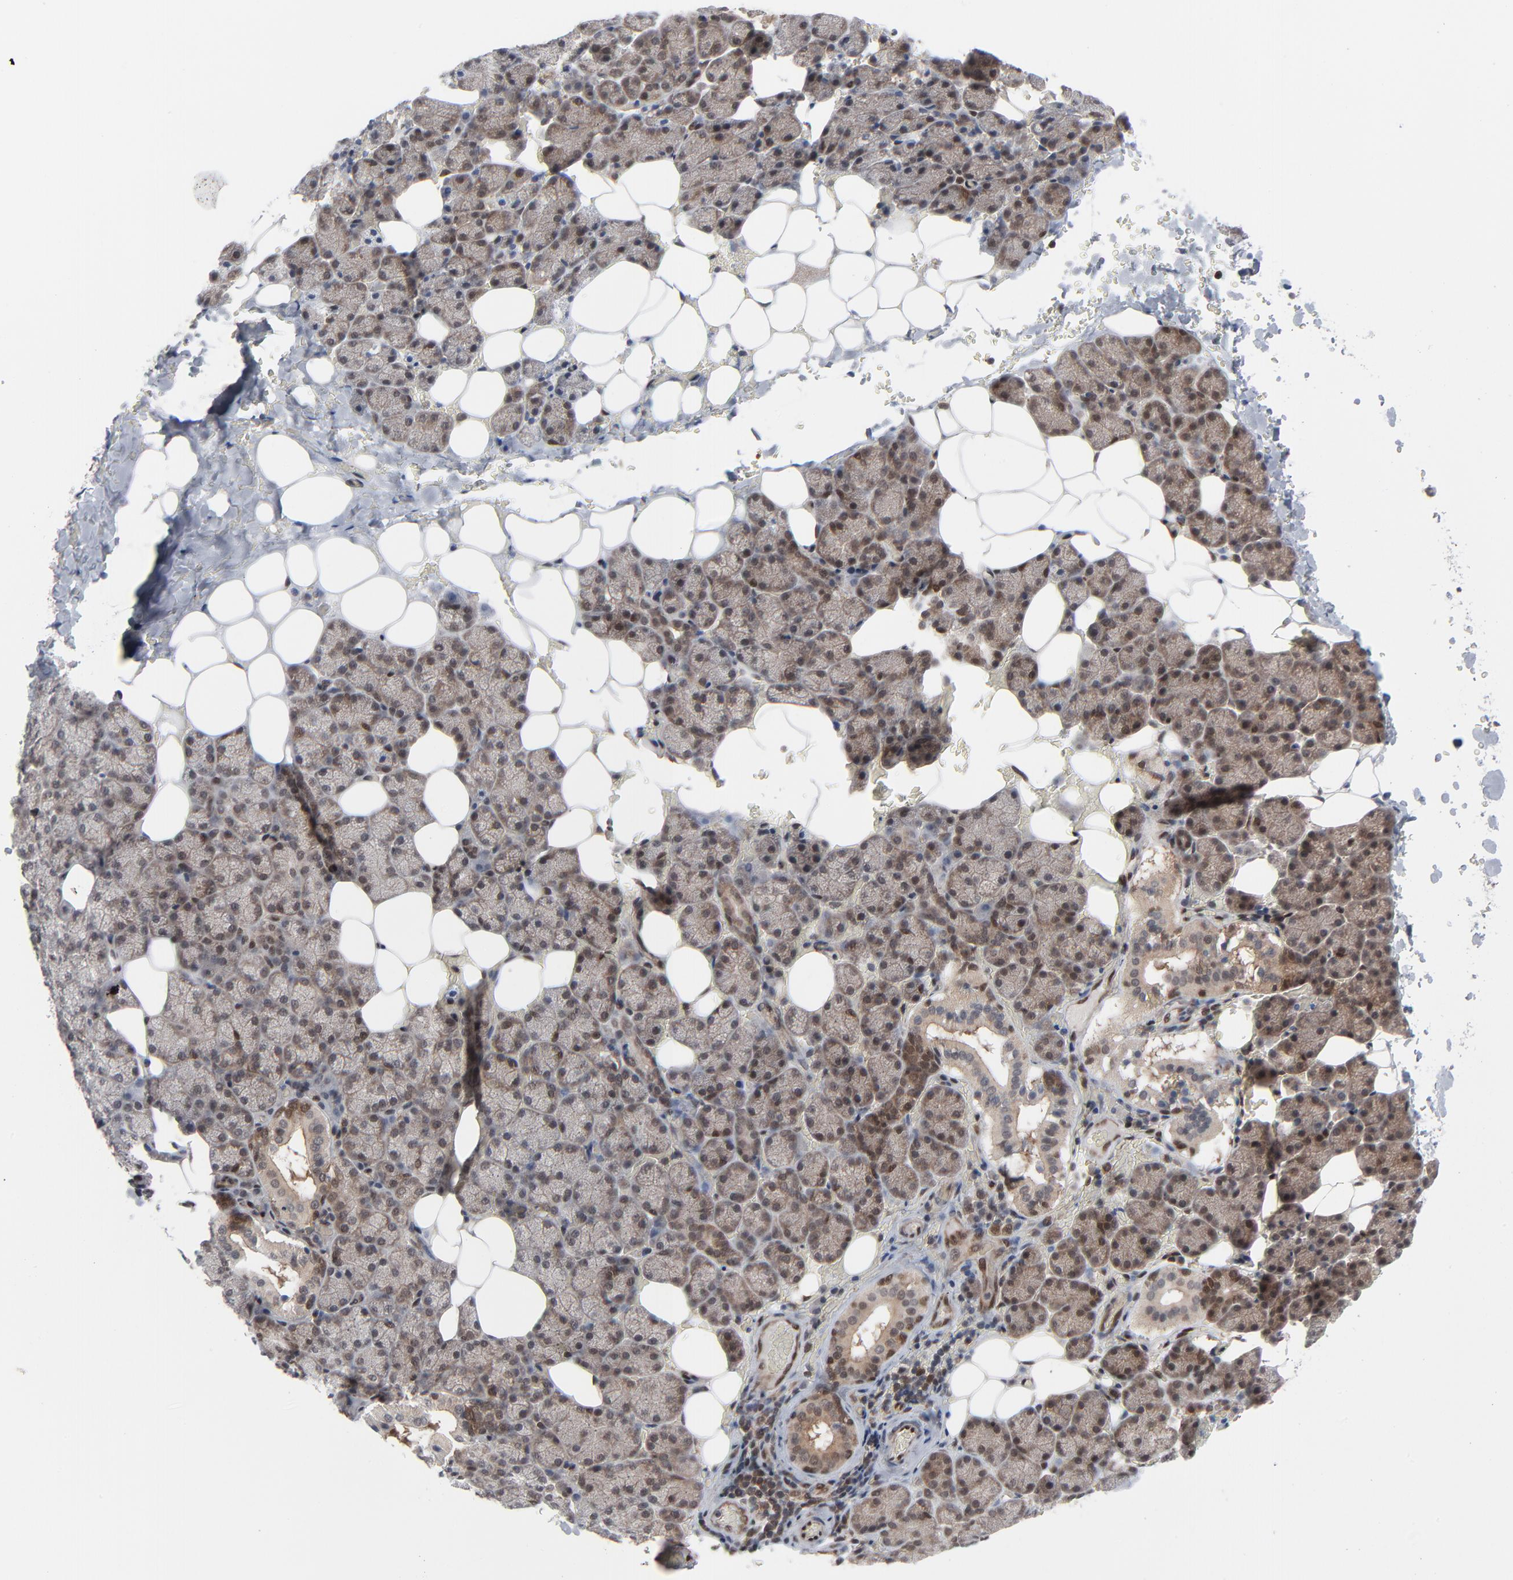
{"staining": {"intensity": "moderate", "quantity": ">75%", "location": "cytoplasmic/membranous,nuclear"}, "tissue": "salivary gland", "cell_type": "Glandular cells", "image_type": "normal", "snomed": [{"axis": "morphology", "description": "Normal tissue, NOS"}, {"axis": "topography", "description": "Lymph node"}, {"axis": "topography", "description": "Salivary gland"}], "caption": "Salivary gland stained with DAB (3,3'-diaminobenzidine) IHC reveals medium levels of moderate cytoplasmic/membranous,nuclear expression in approximately >75% of glandular cells.", "gene": "AKT1", "patient": {"sex": "male", "age": 8}}